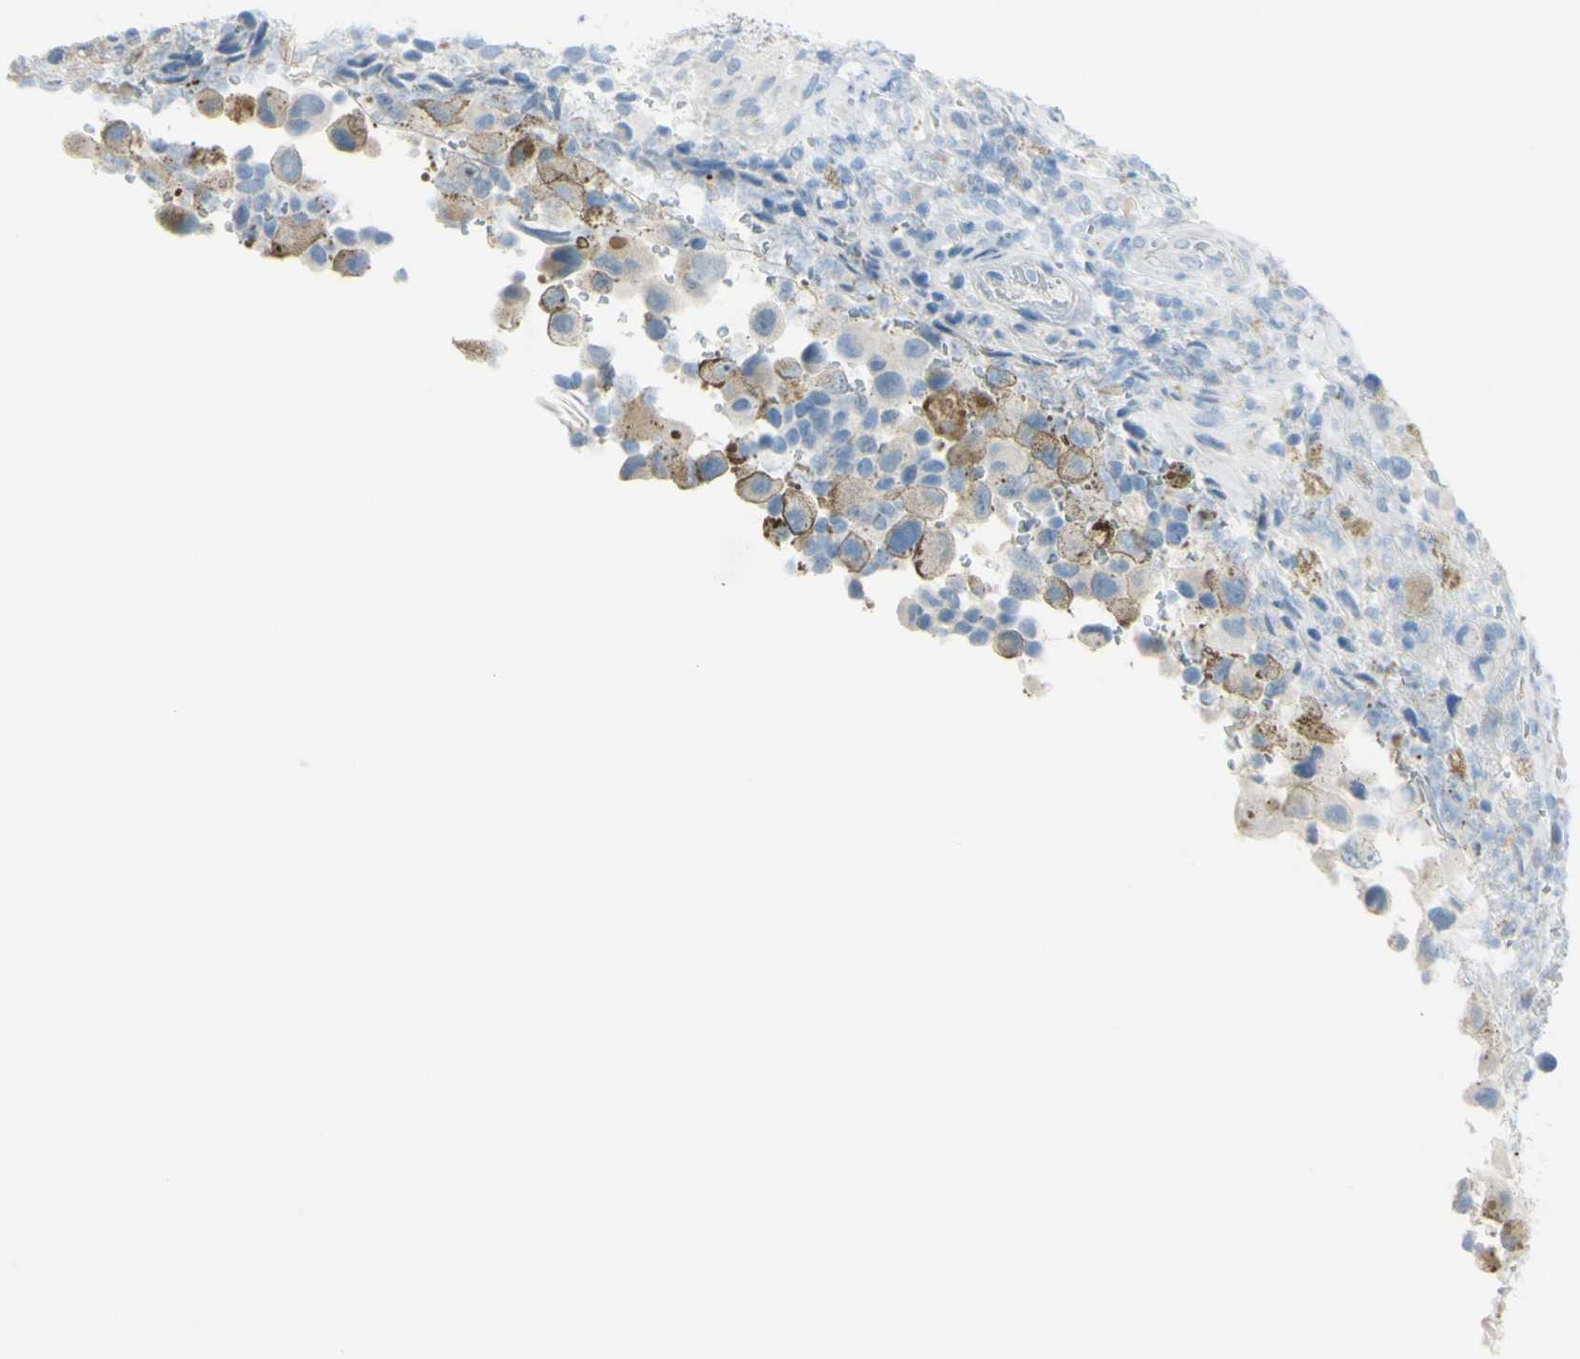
{"staining": {"intensity": "negative", "quantity": "none", "location": "none"}, "tissue": "melanoma", "cell_type": "Tumor cells", "image_type": "cancer", "snomed": [{"axis": "morphology", "description": "Malignant melanoma, NOS"}, {"axis": "topography", "description": "Skin"}], "caption": "Melanoma was stained to show a protein in brown. There is no significant expression in tumor cells.", "gene": "TFPI2", "patient": {"sex": "female", "age": 73}}